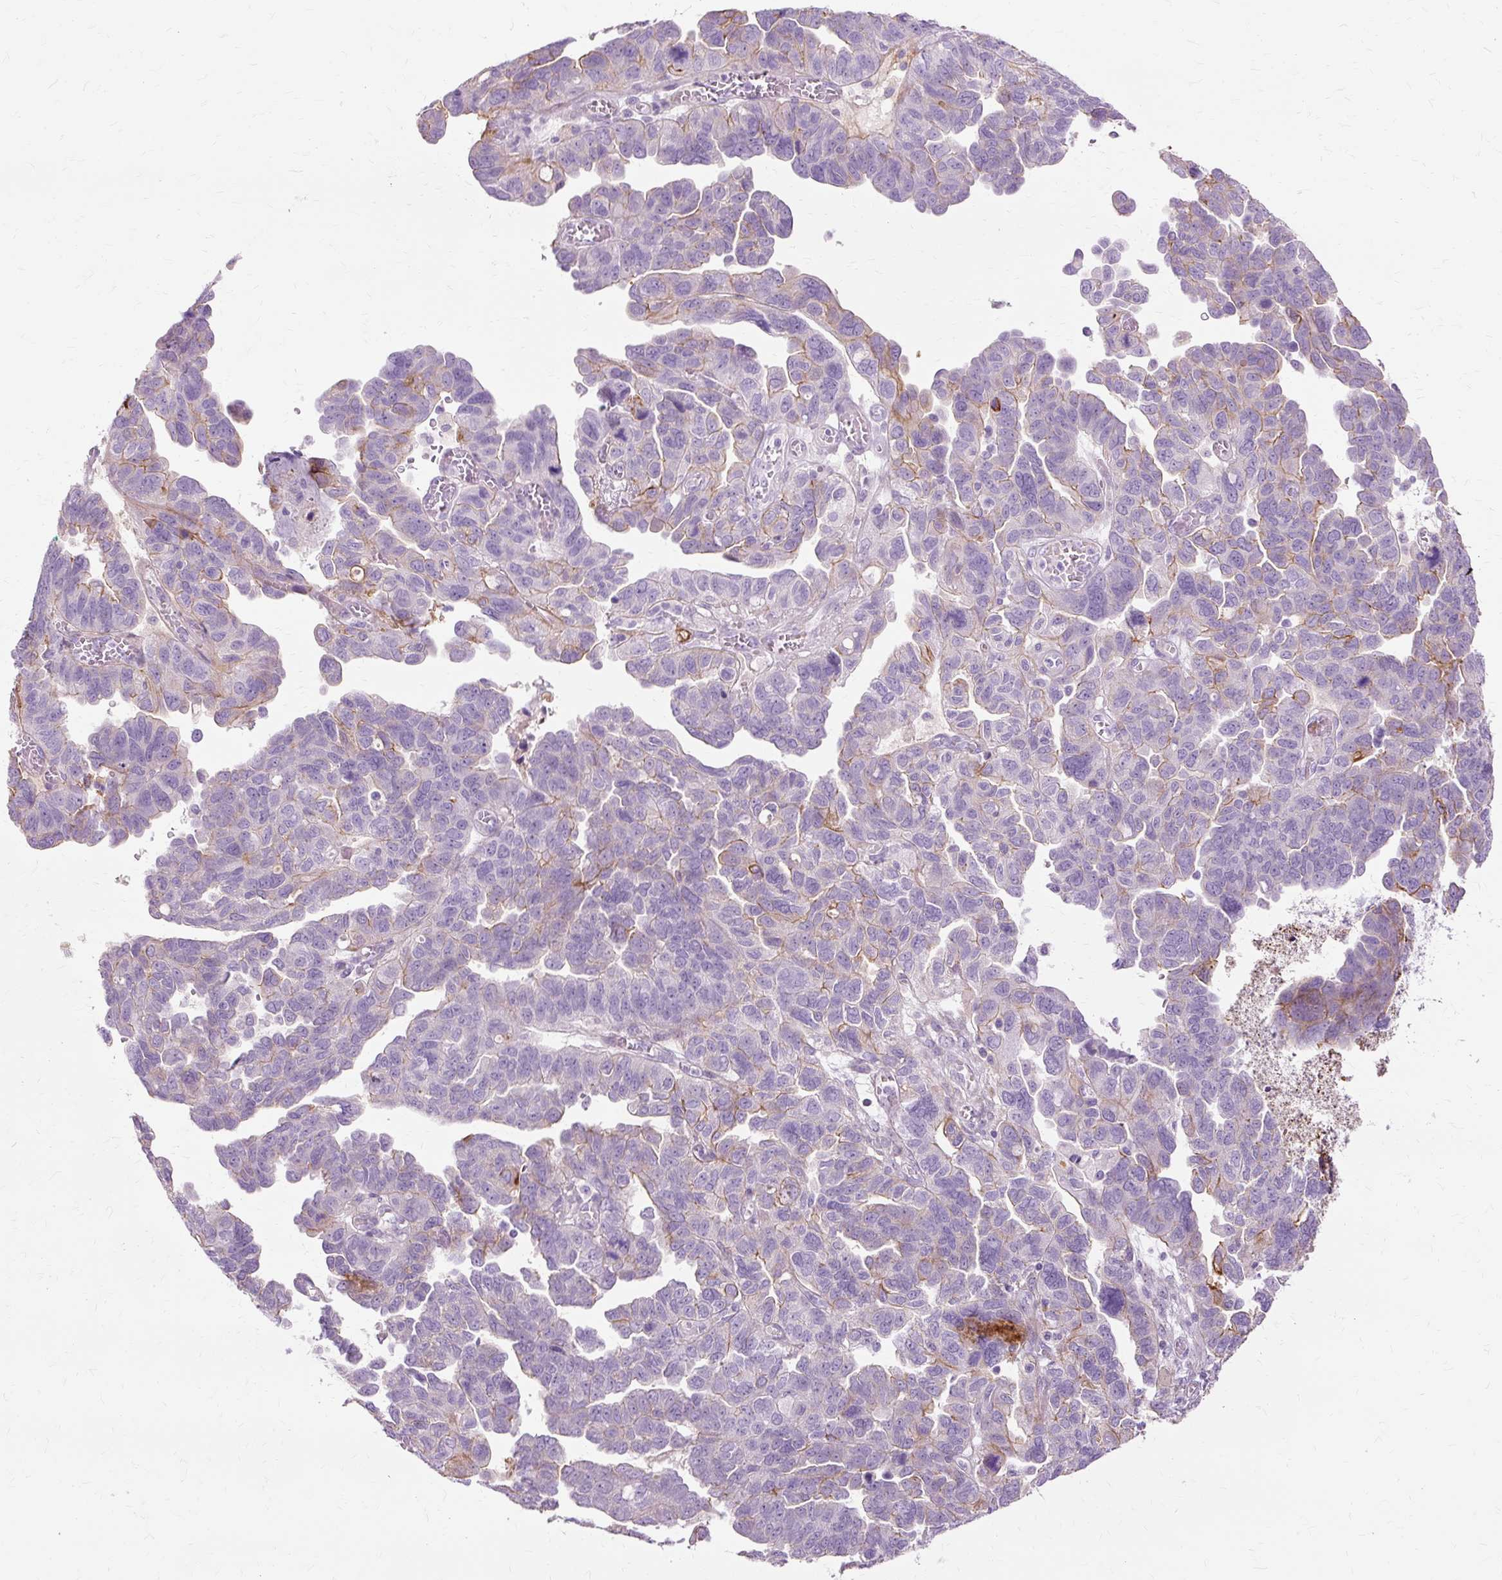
{"staining": {"intensity": "moderate", "quantity": "<25%", "location": "cytoplasmic/membranous"}, "tissue": "ovarian cancer", "cell_type": "Tumor cells", "image_type": "cancer", "snomed": [{"axis": "morphology", "description": "Cystadenocarcinoma, serous, NOS"}, {"axis": "topography", "description": "Ovary"}], "caption": "DAB (3,3'-diaminobenzidine) immunohistochemical staining of ovarian cancer (serous cystadenocarcinoma) demonstrates moderate cytoplasmic/membranous protein positivity in approximately <25% of tumor cells.", "gene": "DCTN4", "patient": {"sex": "female", "age": 64}}